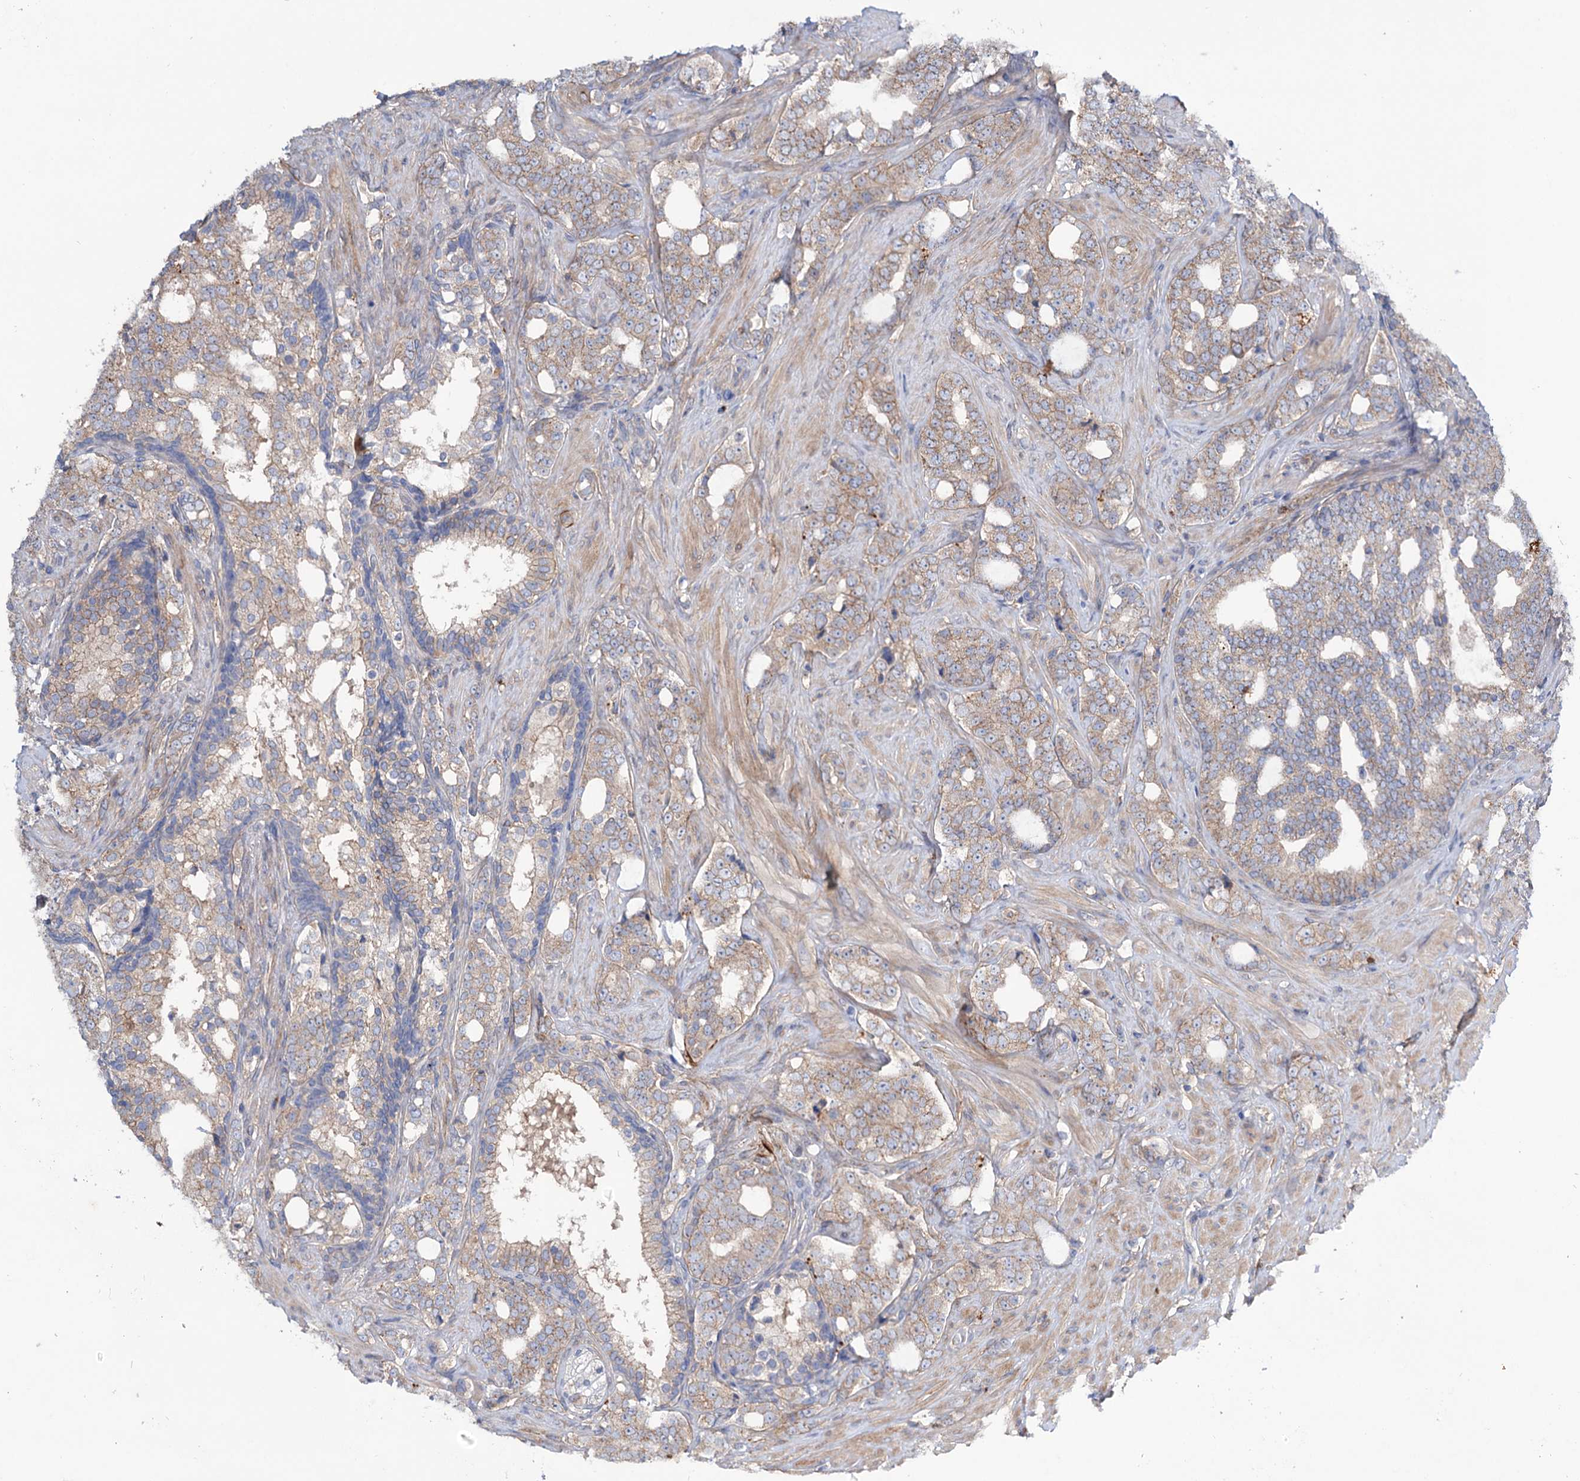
{"staining": {"intensity": "weak", "quantity": ">75%", "location": "cytoplasmic/membranous"}, "tissue": "prostate cancer", "cell_type": "Tumor cells", "image_type": "cancer", "snomed": [{"axis": "morphology", "description": "Adenocarcinoma, High grade"}, {"axis": "topography", "description": "Prostate"}], "caption": "Immunohistochemistry staining of prostate cancer, which demonstrates low levels of weak cytoplasmic/membranous positivity in approximately >75% of tumor cells indicating weak cytoplasmic/membranous protein positivity. The staining was performed using DAB (brown) for protein detection and nuclei were counterstained in hematoxylin (blue).", "gene": "SEC24A", "patient": {"sex": "male", "age": 64}}